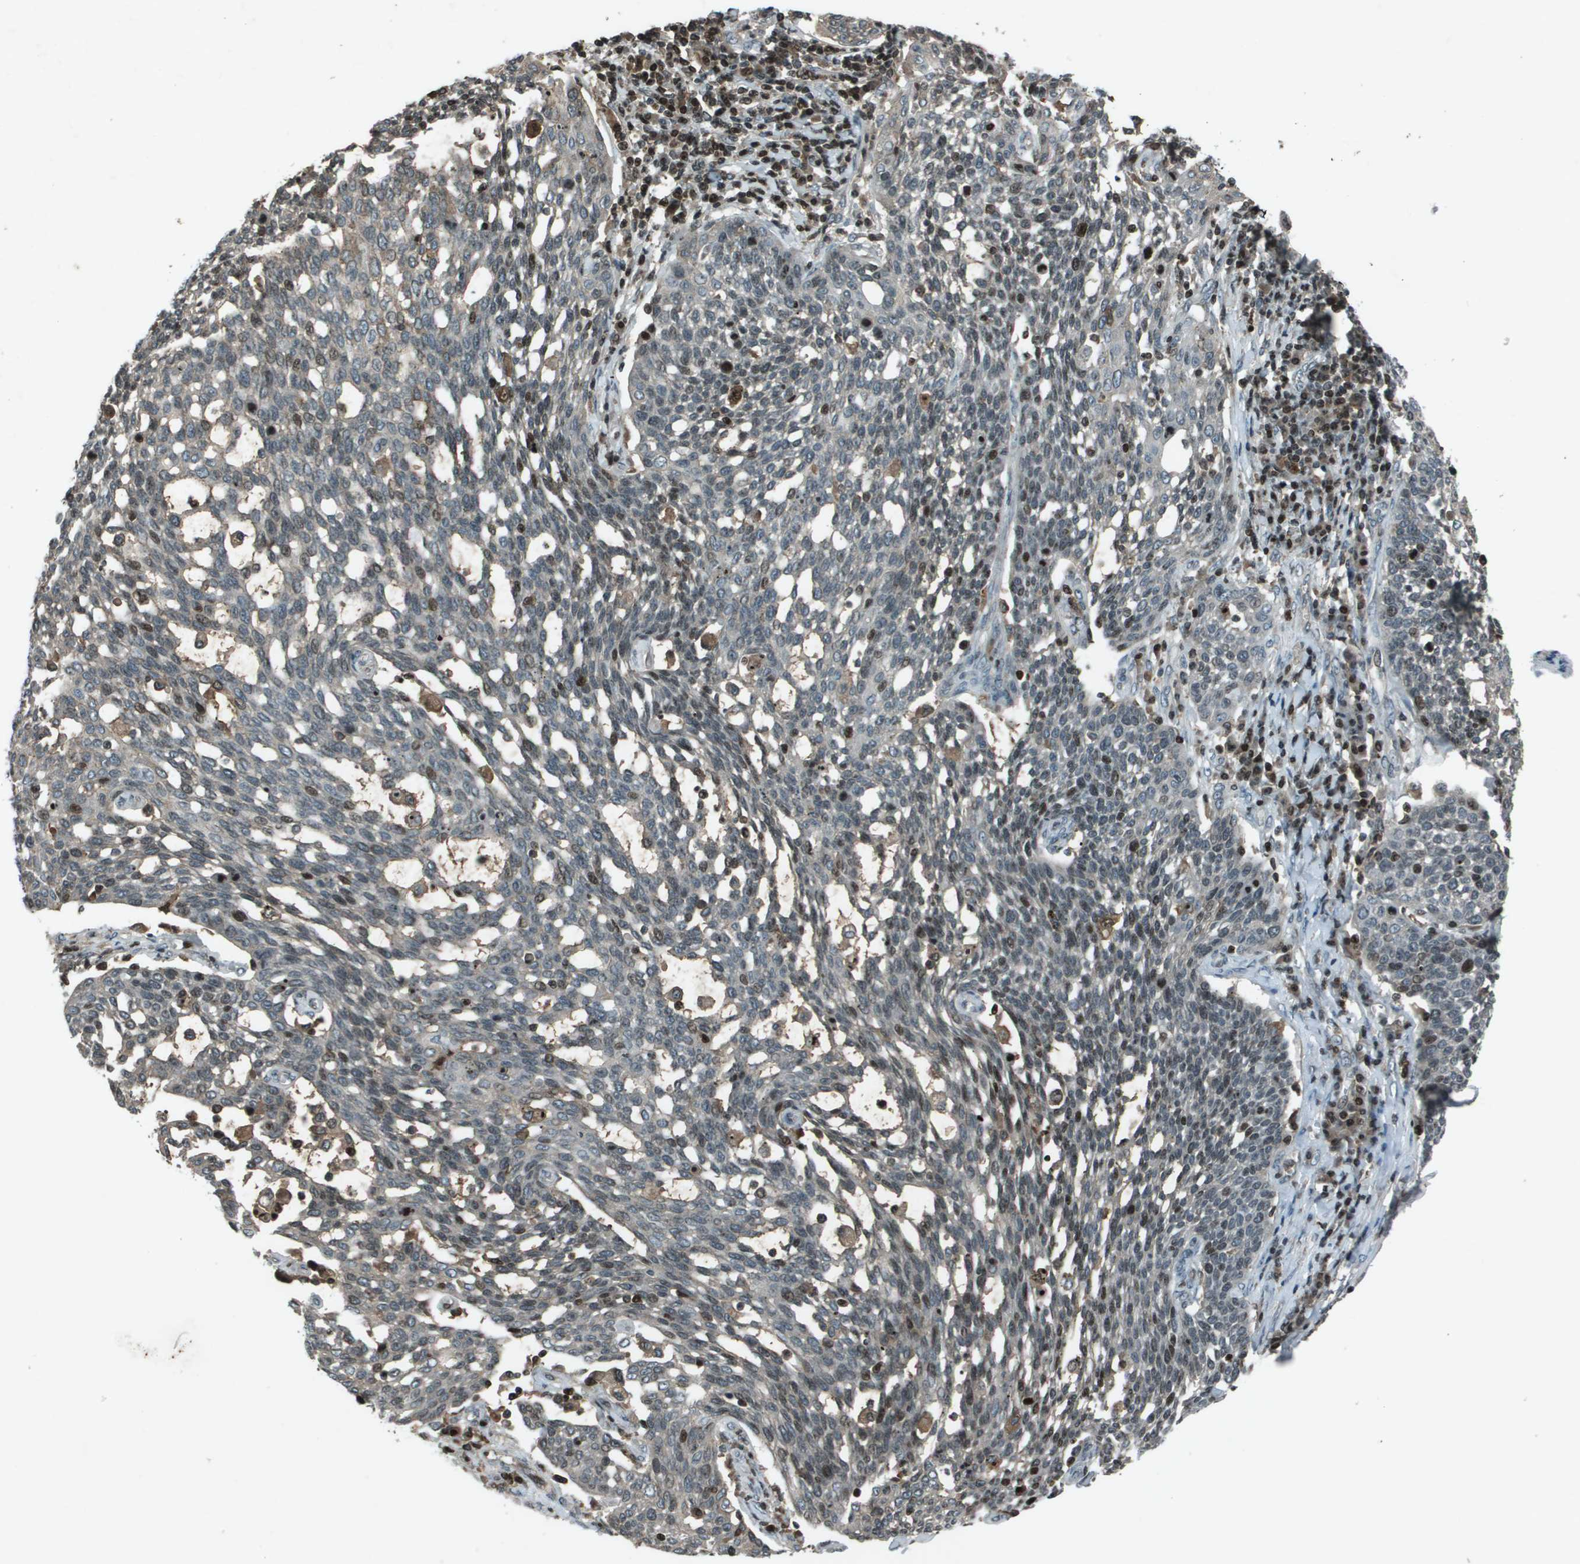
{"staining": {"intensity": "weak", "quantity": "<25%", "location": "cytoplasmic/membranous,nuclear"}, "tissue": "cervical cancer", "cell_type": "Tumor cells", "image_type": "cancer", "snomed": [{"axis": "morphology", "description": "Squamous cell carcinoma, NOS"}, {"axis": "topography", "description": "Cervix"}], "caption": "A photomicrograph of cervical cancer stained for a protein demonstrates no brown staining in tumor cells. (Immunohistochemistry (ihc), brightfield microscopy, high magnification).", "gene": "CXCL12", "patient": {"sex": "female", "age": 34}}